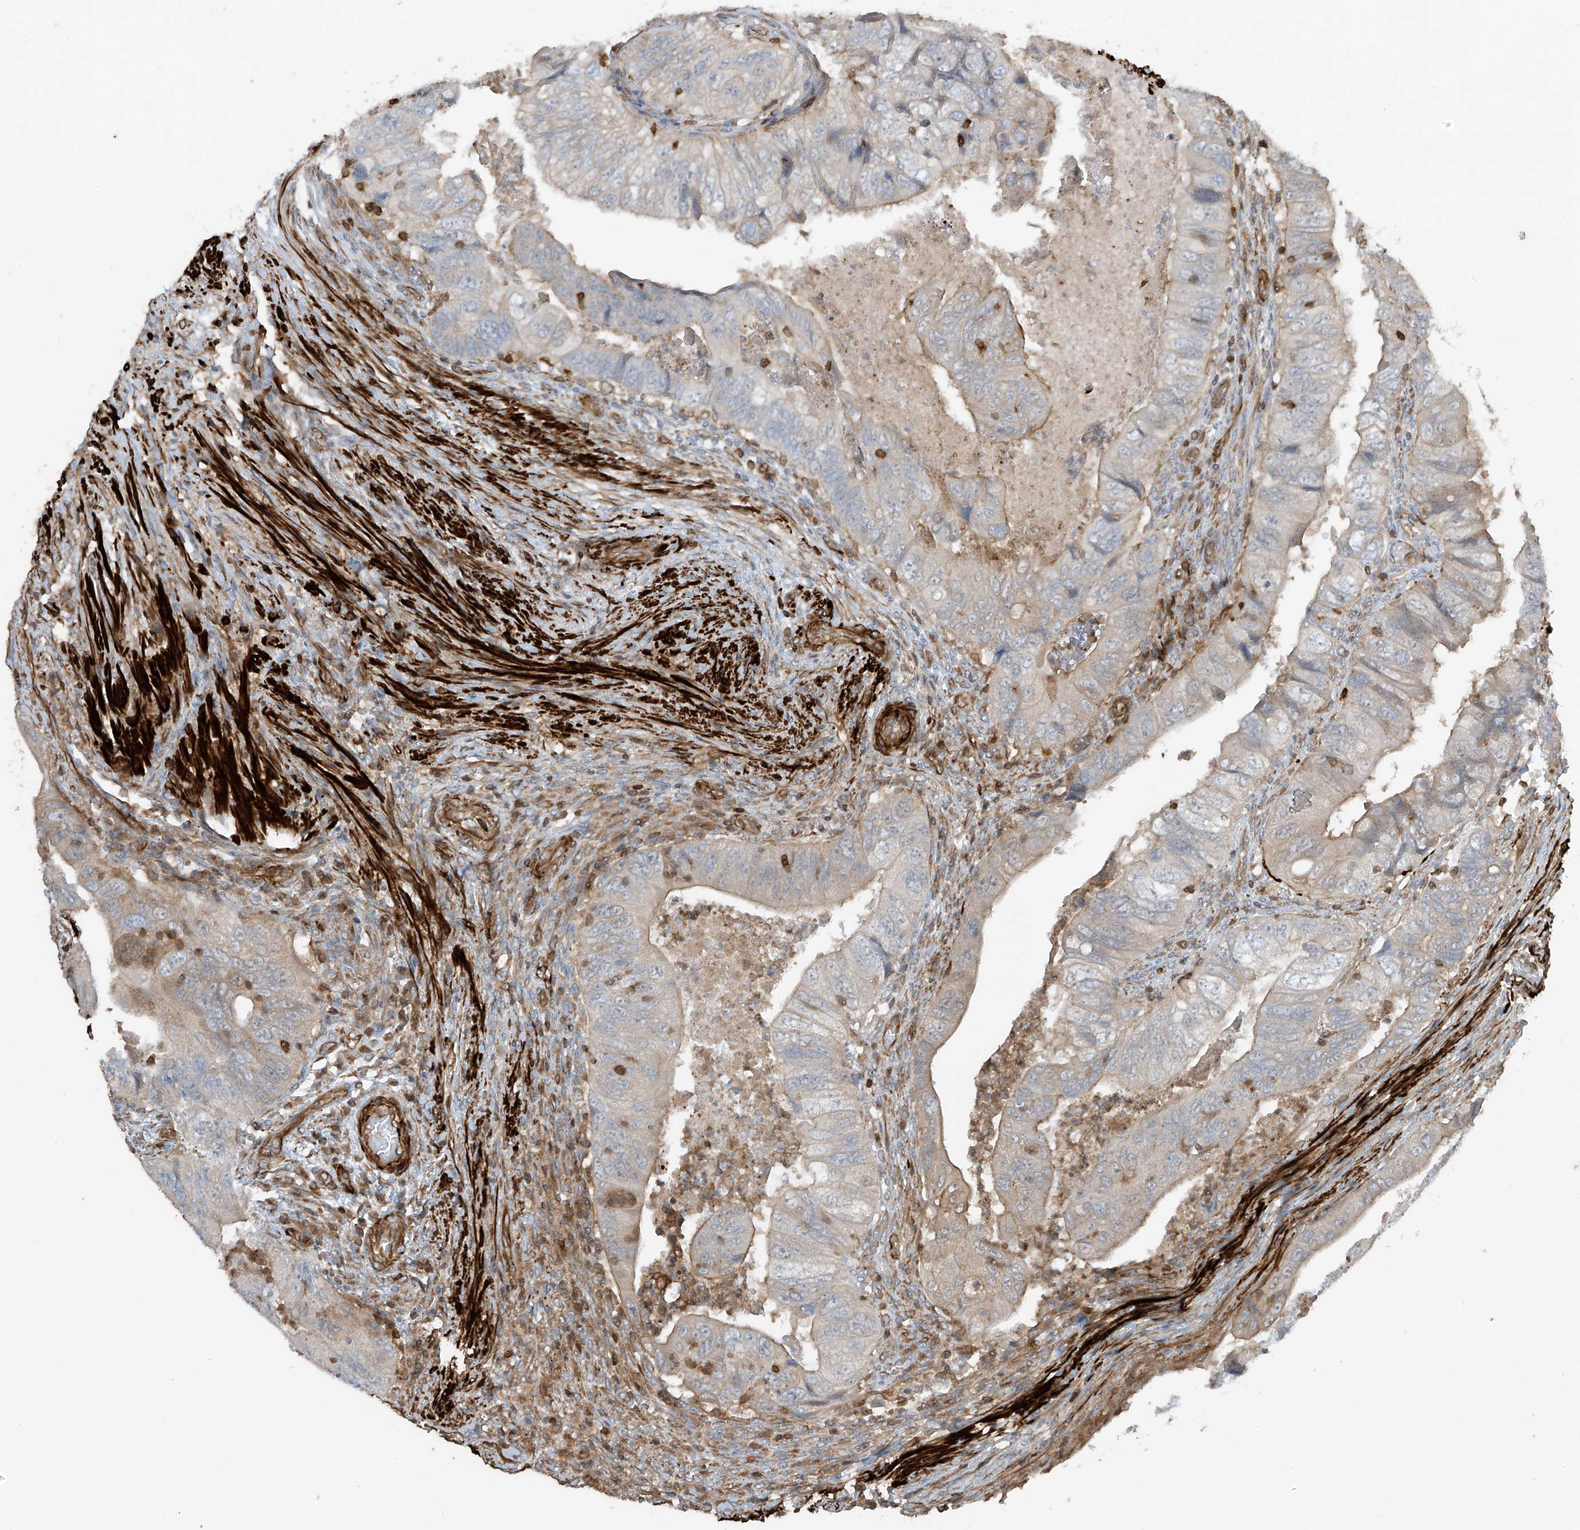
{"staining": {"intensity": "weak", "quantity": "25%-75%", "location": "cytoplasmic/membranous"}, "tissue": "colorectal cancer", "cell_type": "Tumor cells", "image_type": "cancer", "snomed": [{"axis": "morphology", "description": "Adenocarcinoma, NOS"}, {"axis": "topography", "description": "Rectum"}], "caption": "Weak cytoplasmic/membranous positivity for a protein is present in about 25%-75% of tumor cells of colorectal cancer (adenocarcinoma) using immunohistochemistry.", "gene": "SH3BGRL3", "patient": {"sex": "male", "age": 63}}